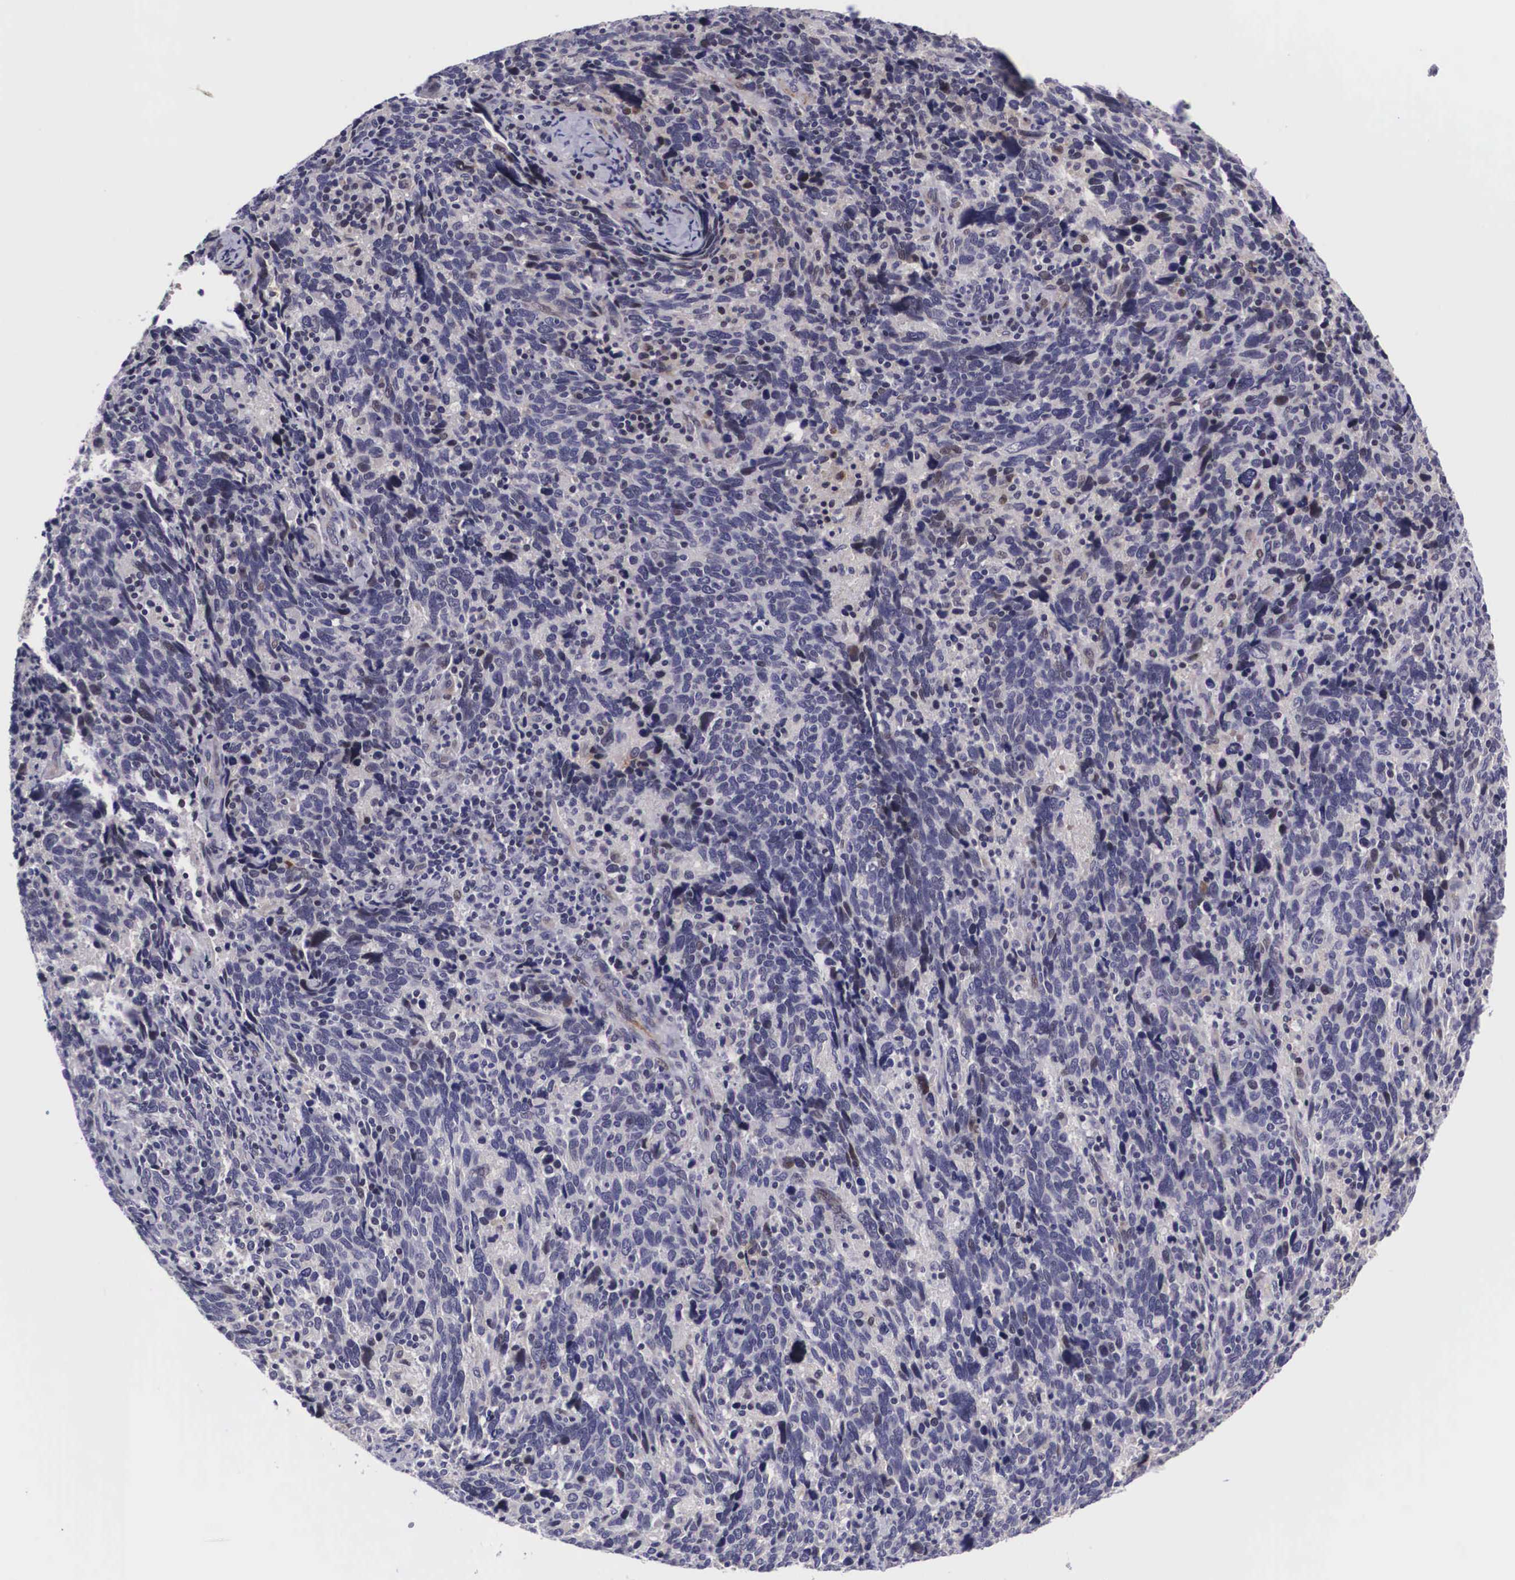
{"staining": {"intensity": "negative", "quantity": "none", "location": "none"}, "tissue": "cervical cancer", "cell_type": "Tumor cells", "image_type": "cancer", "snomed": [{"axis": "morphology", "description": "Squamous cell carcinoma, NOS"}, {"axis": "topography", "description": "Cervix"}], "caption": "High power microscopy photomicrograph of an IHC photomicrograph of cervical cancer, revealing no significant positivity in tumor cells.", "gene": "EMID1", "patient": {"sex": "female", "age": 41}}